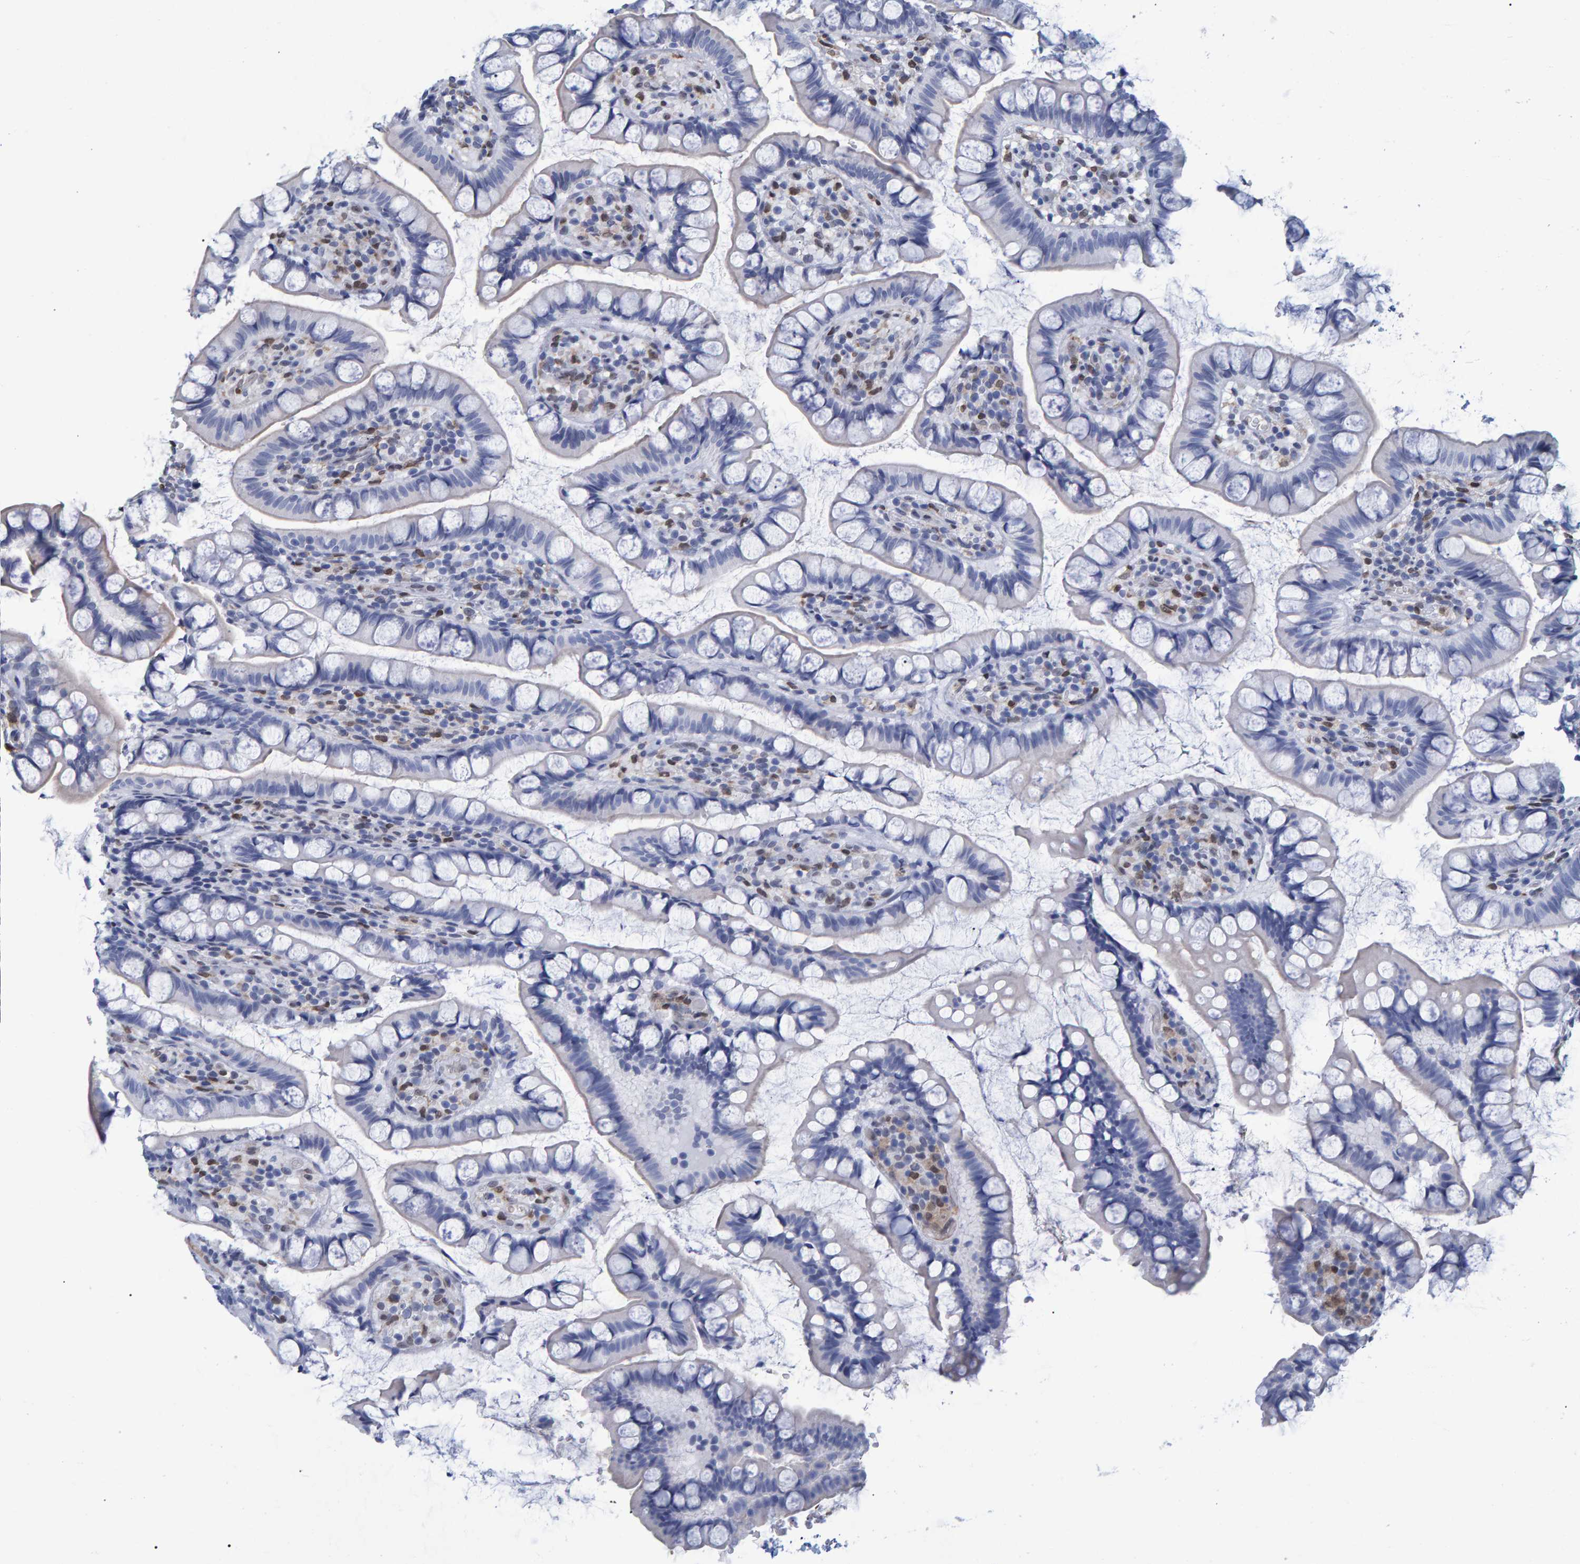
{"staining": {"intensity": "negative", "quantity": "none", "location": "none"}, "tissue": "small intestine", "cell_type": "Glandular cells", "image_type": "normal", "snomed": [{"axis": "morphology", "description": "Normal tissue, NOS"}, {"axis": "topography", "description": "Smooth muscle"}, {"axis": "topography", "description": "Small intestine"}], "caption": "A photomicrograph of small intestine stained for a protein demonstrates no brown staining in glandular cells. (DAB IHC with hematoxylin counter stain).", "gene": "QKI", "patient": {"sex": "female", "age": 84}}